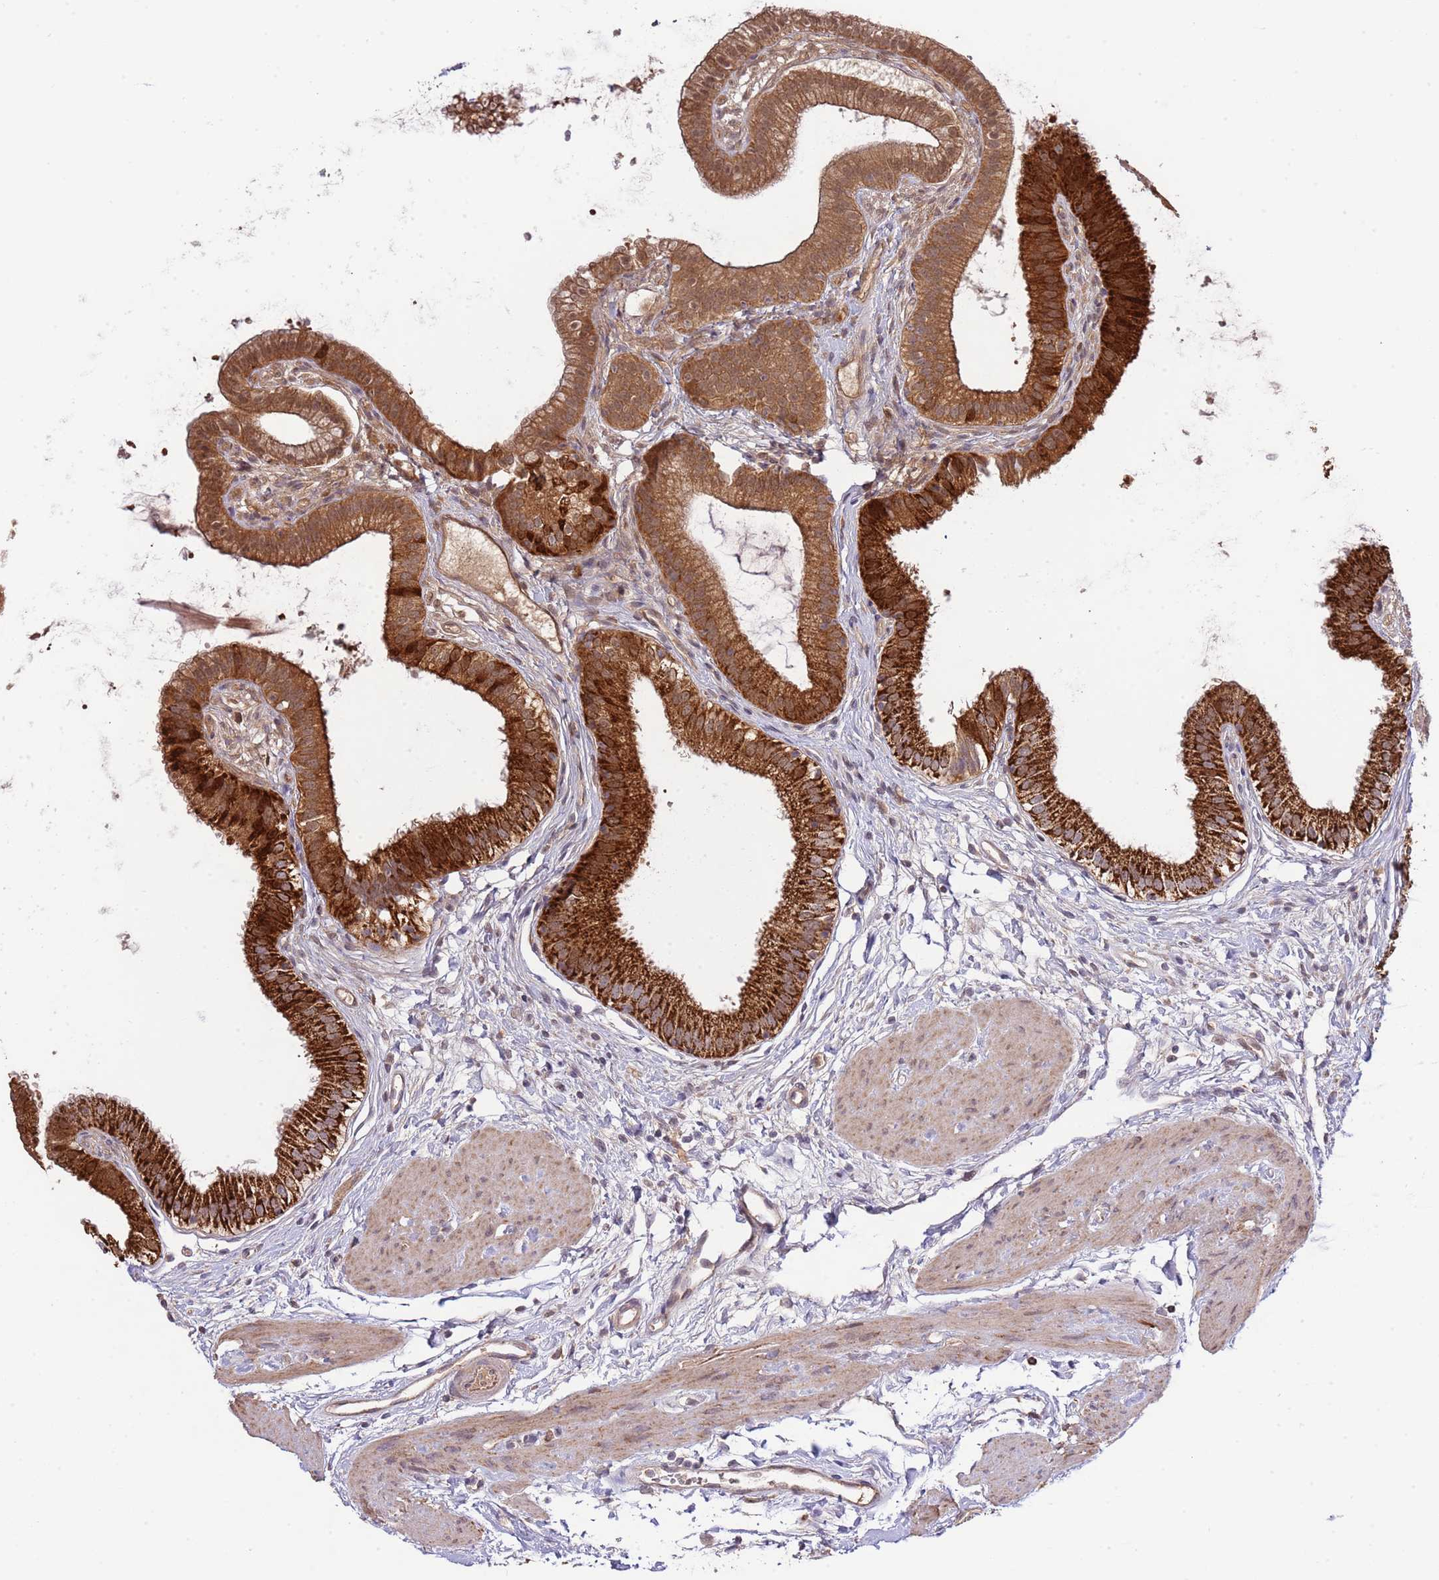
{"staining": {"intensity": "strong", "quantity": ">75%", "location": "cytoplasmic/membranous"}, "tissue": "gallbladder", "cell_type": "Glandular cells", "image_type": "normal", "snomed": [{"axis": "morphology", "description": "Normal tissue, NOS"}, {"axis": "topography", "description": "Gallbladder"}], "caption": "Immunohistochemical staining of unremarkable human gallbladder shows strong cytoplasmic/membranous protein expression in about >75% of glandular cells.", "gene": "IVD", "patient": {"sex": "female", "age": 54}}